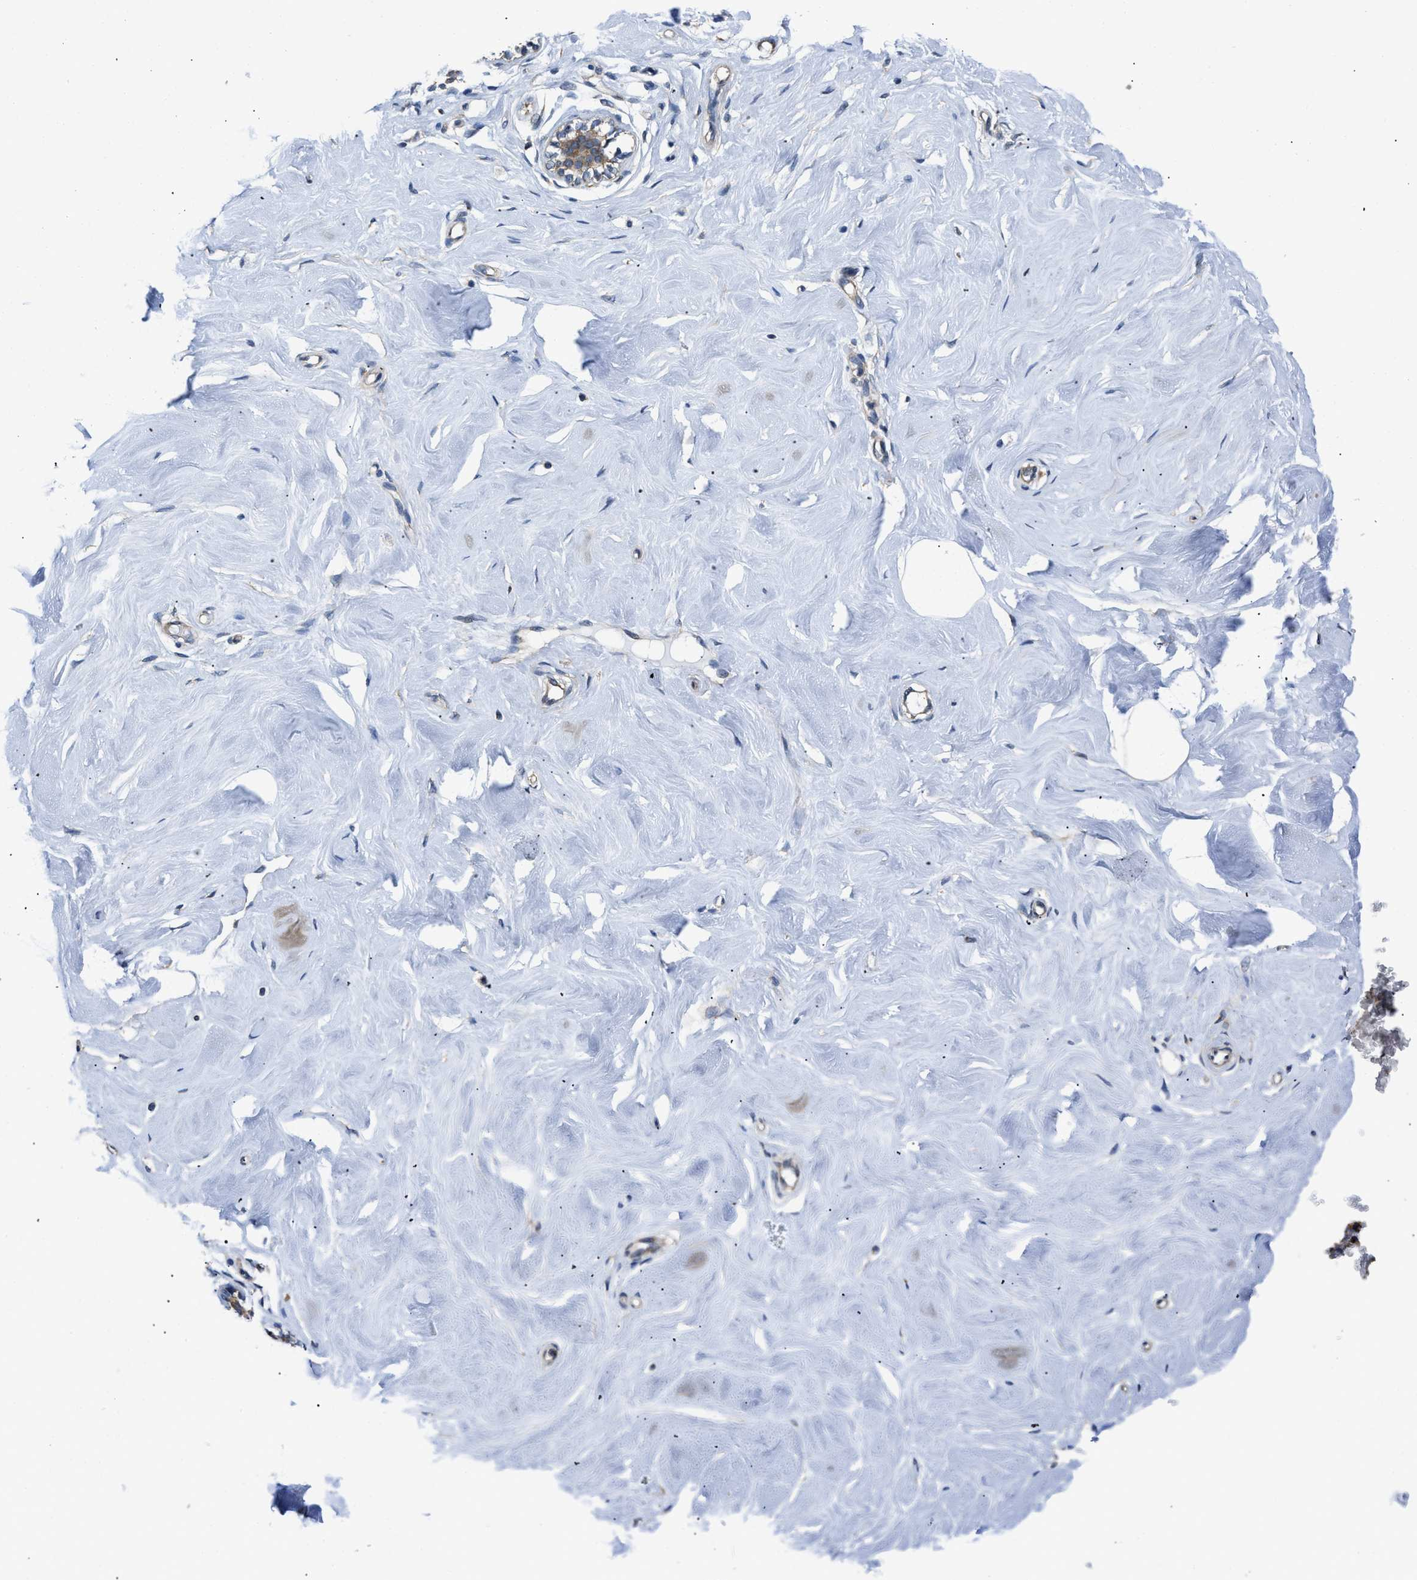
{"staining": {"intensity": "negative", "quantity": "none", "location": "none"}, "tissue": "breast", "cell_type": "Adipocytes", "image_type": "normal", "snomed": [{"axis": "morphology", "description": "Normal tissue, NOS"}, {"axis": "topography", "description": "Breast"}], "caption": "A photomicrograph of breast stained for a protein displays no brown staining in adipocytes. (Immunohistochemistry (ihc), brightfield microscopy, high magnification).", "gene": "CEP128", "patient": {"sex": "female", "age": 23}}